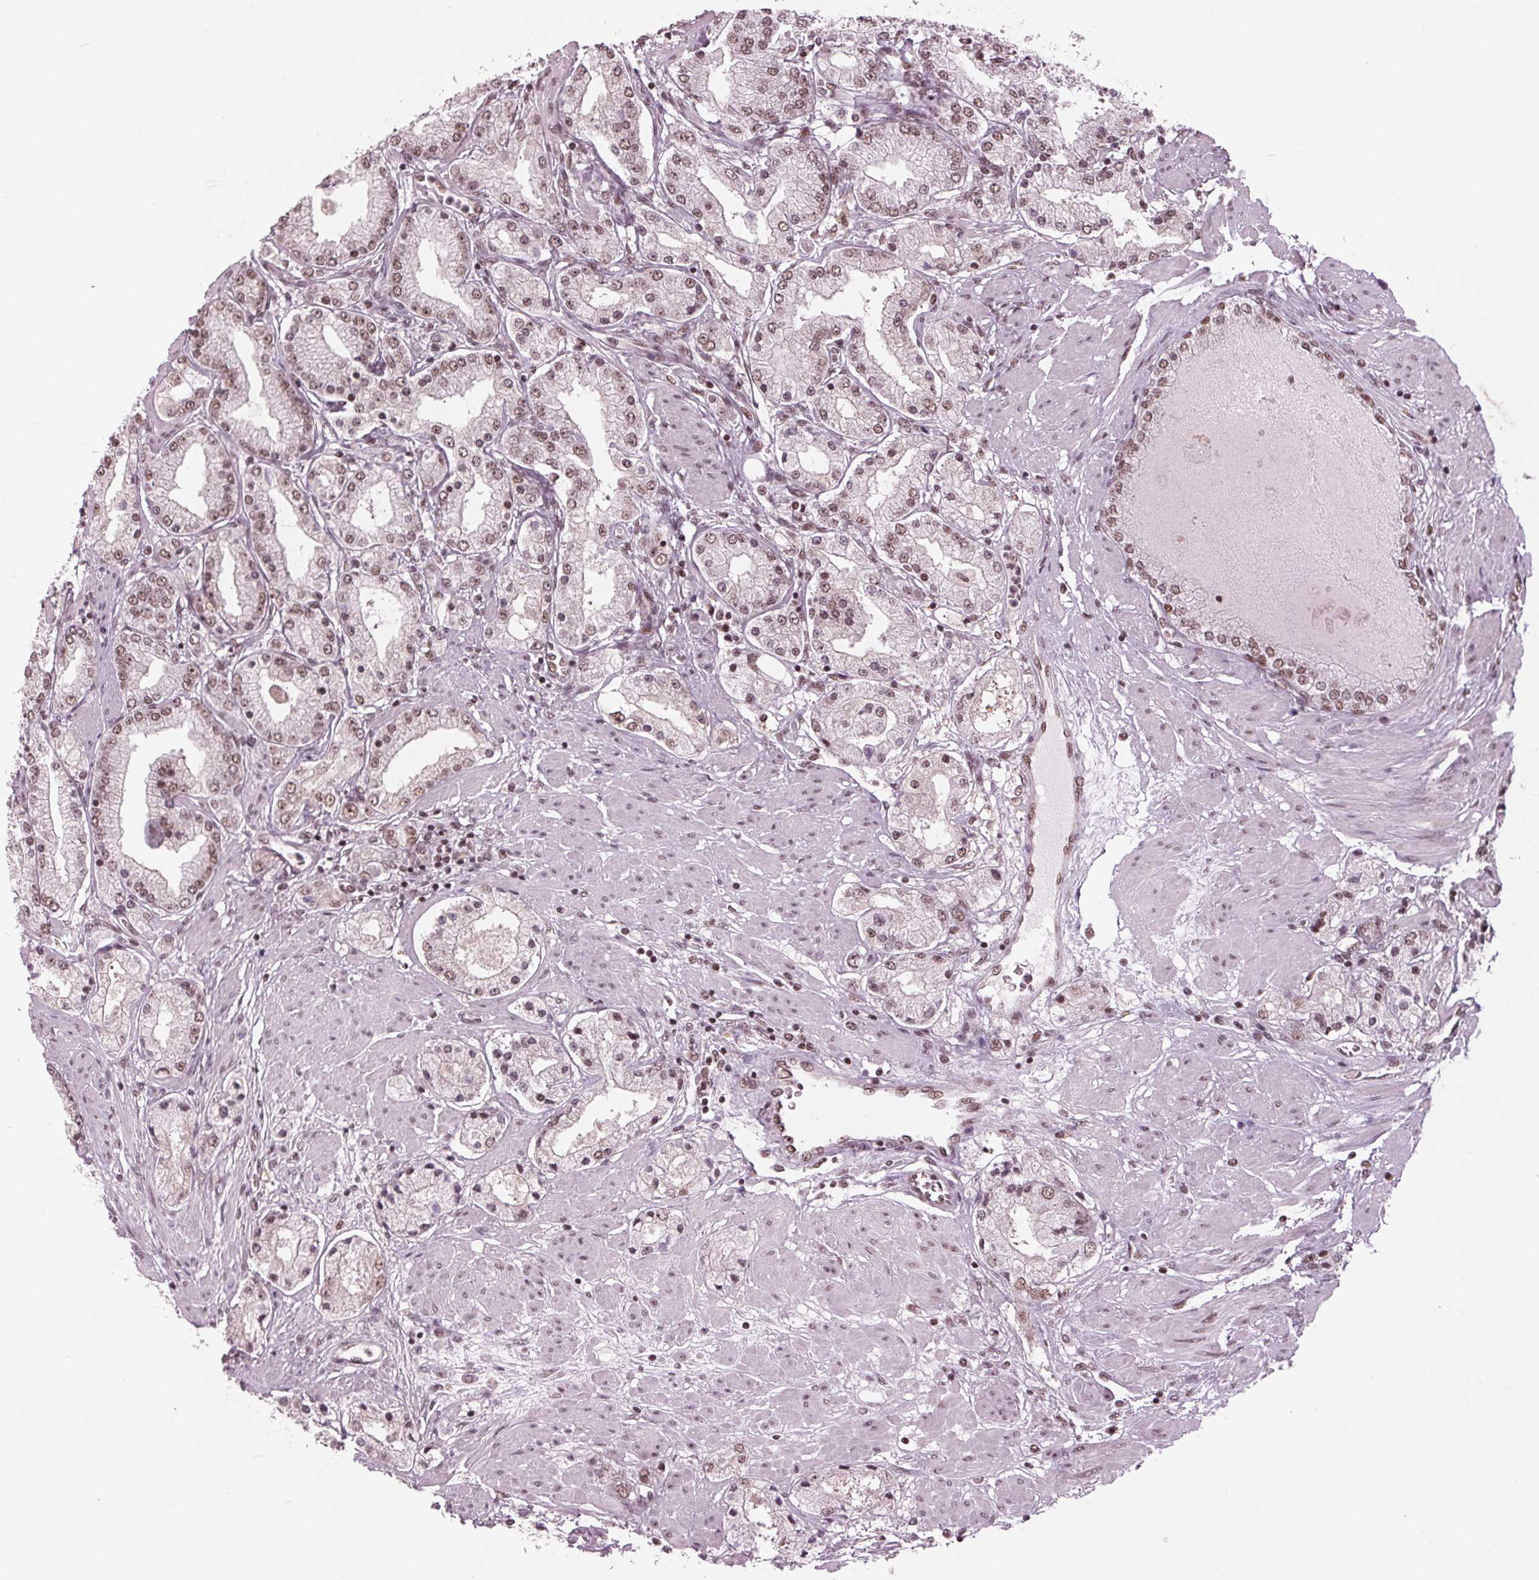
{"staining": {"intensity": "weak", "quantity": ">75%", "location": "nuclear"}, "tissue": "prostate cancer", "cell_type": "Tumor cells", "image_type": "cancer", "snomed": [{"axis": "morphology", "description": "Adenocarcinoma, High grade"}, {"axis": "topography", "description": "Prostate"}], "caption": "There is low levels of weak nuclear expression in tumor cells of prostate cancer (adenocarcinoma (high-grade)), as demonstrated by immunohistochemical staining (brown color).", "gene": "LSM2", "patient": {"sex": "male", "age": 67}}